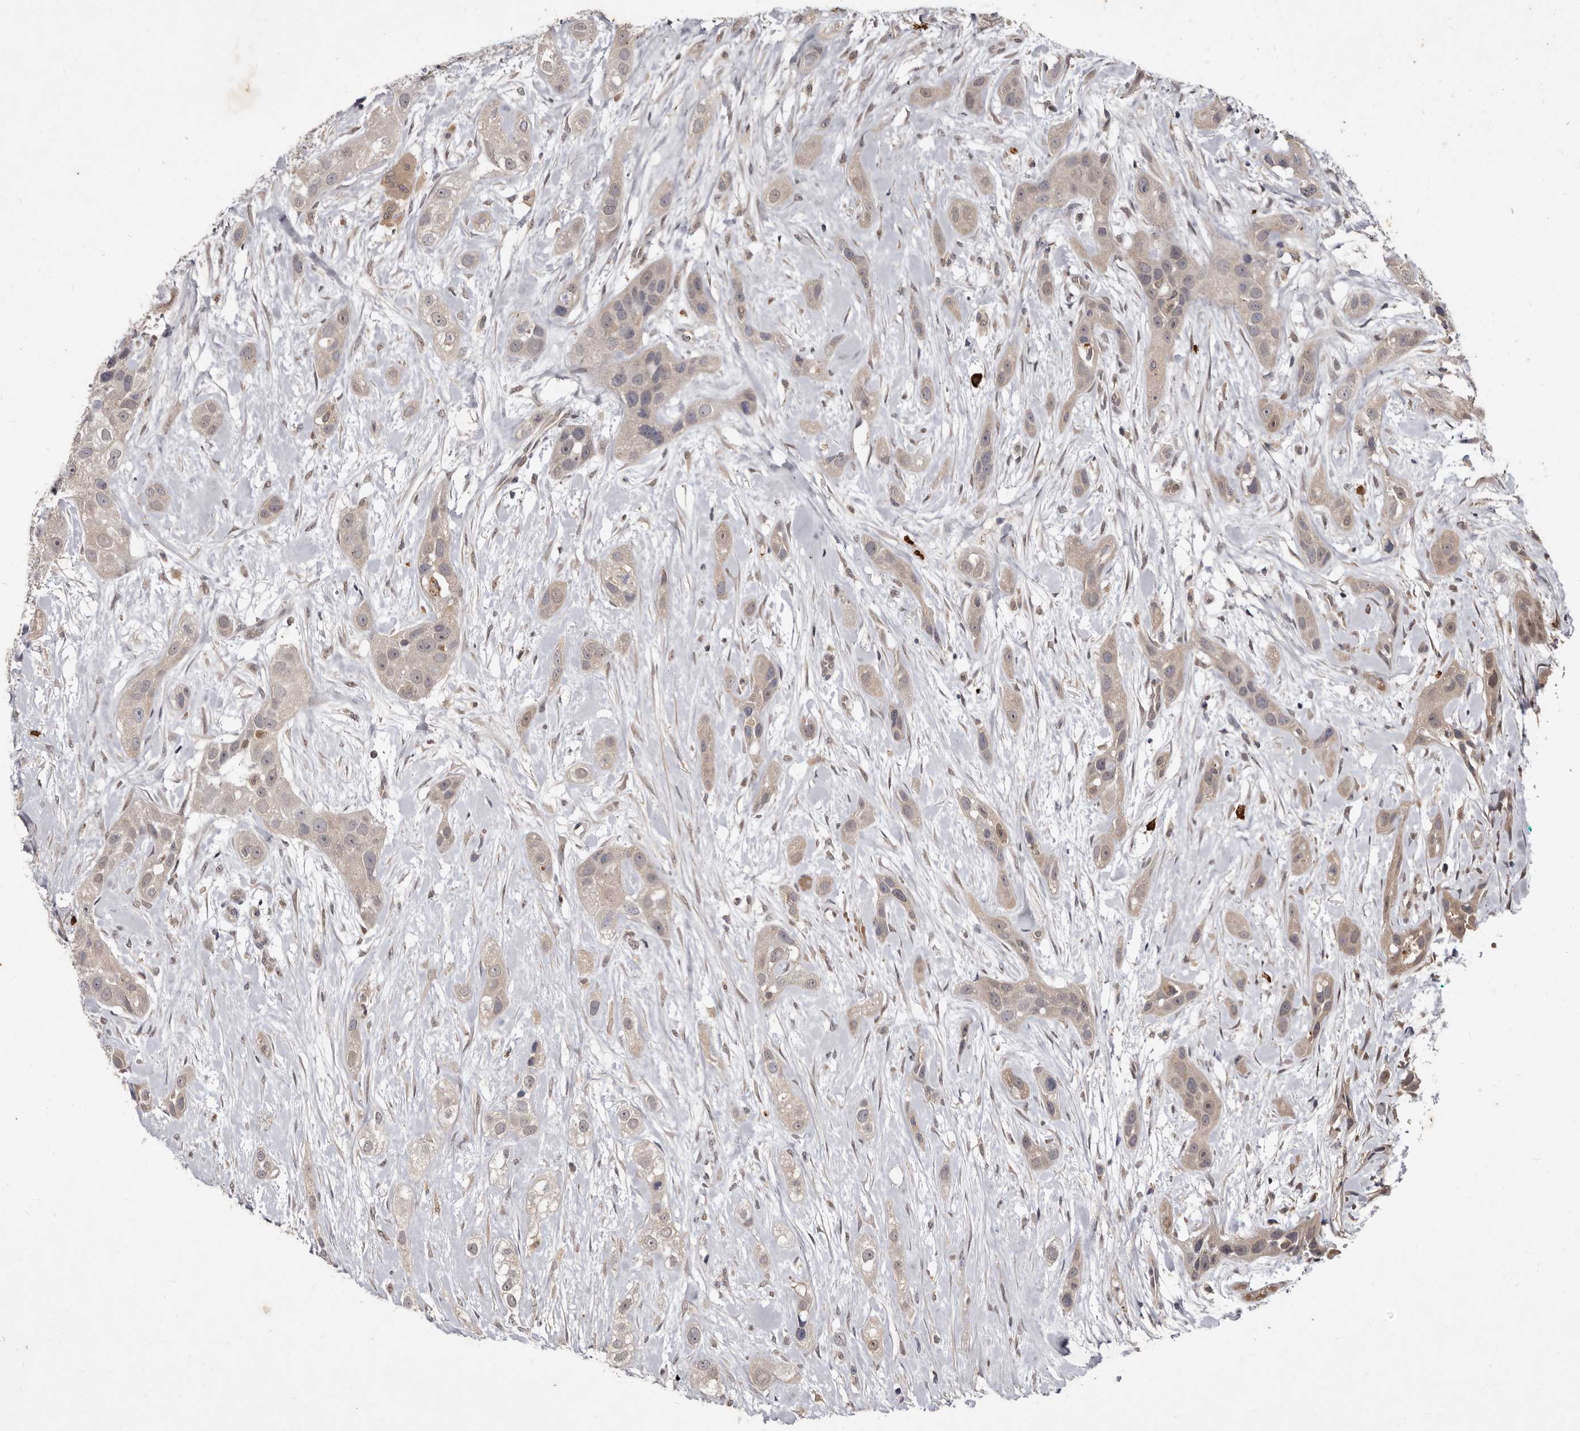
{"staining": {"intensity": "weak", "quantity": ">75%", "location": "cytoplasmic/membranous,nuclear"}, "tissue": "head and neck cancer", "cell_type": "Tumor cells", "image_type": "cancer", "snomed": [{"axis": "morphology", "description": "Normal tissue, NOS"}, {"axis": "morphology", "description": "Squamous cell carcinoma, NOS"}, {"axis": "topography", "description": "Skeletal muscle"}, {"axis": "topography", "description": "Head-Neck"}], "caption": "A high-resolution photomicrograph shows immunohistochemistry staining of head and neck cancer (squamous cell carcinoma), which exhibits weak cytoplasmic/membranous and nuclear positivity in about >75% of tumor cells.", "gene": "ACLY", "patient": {"sex": "male", "age": 51}}